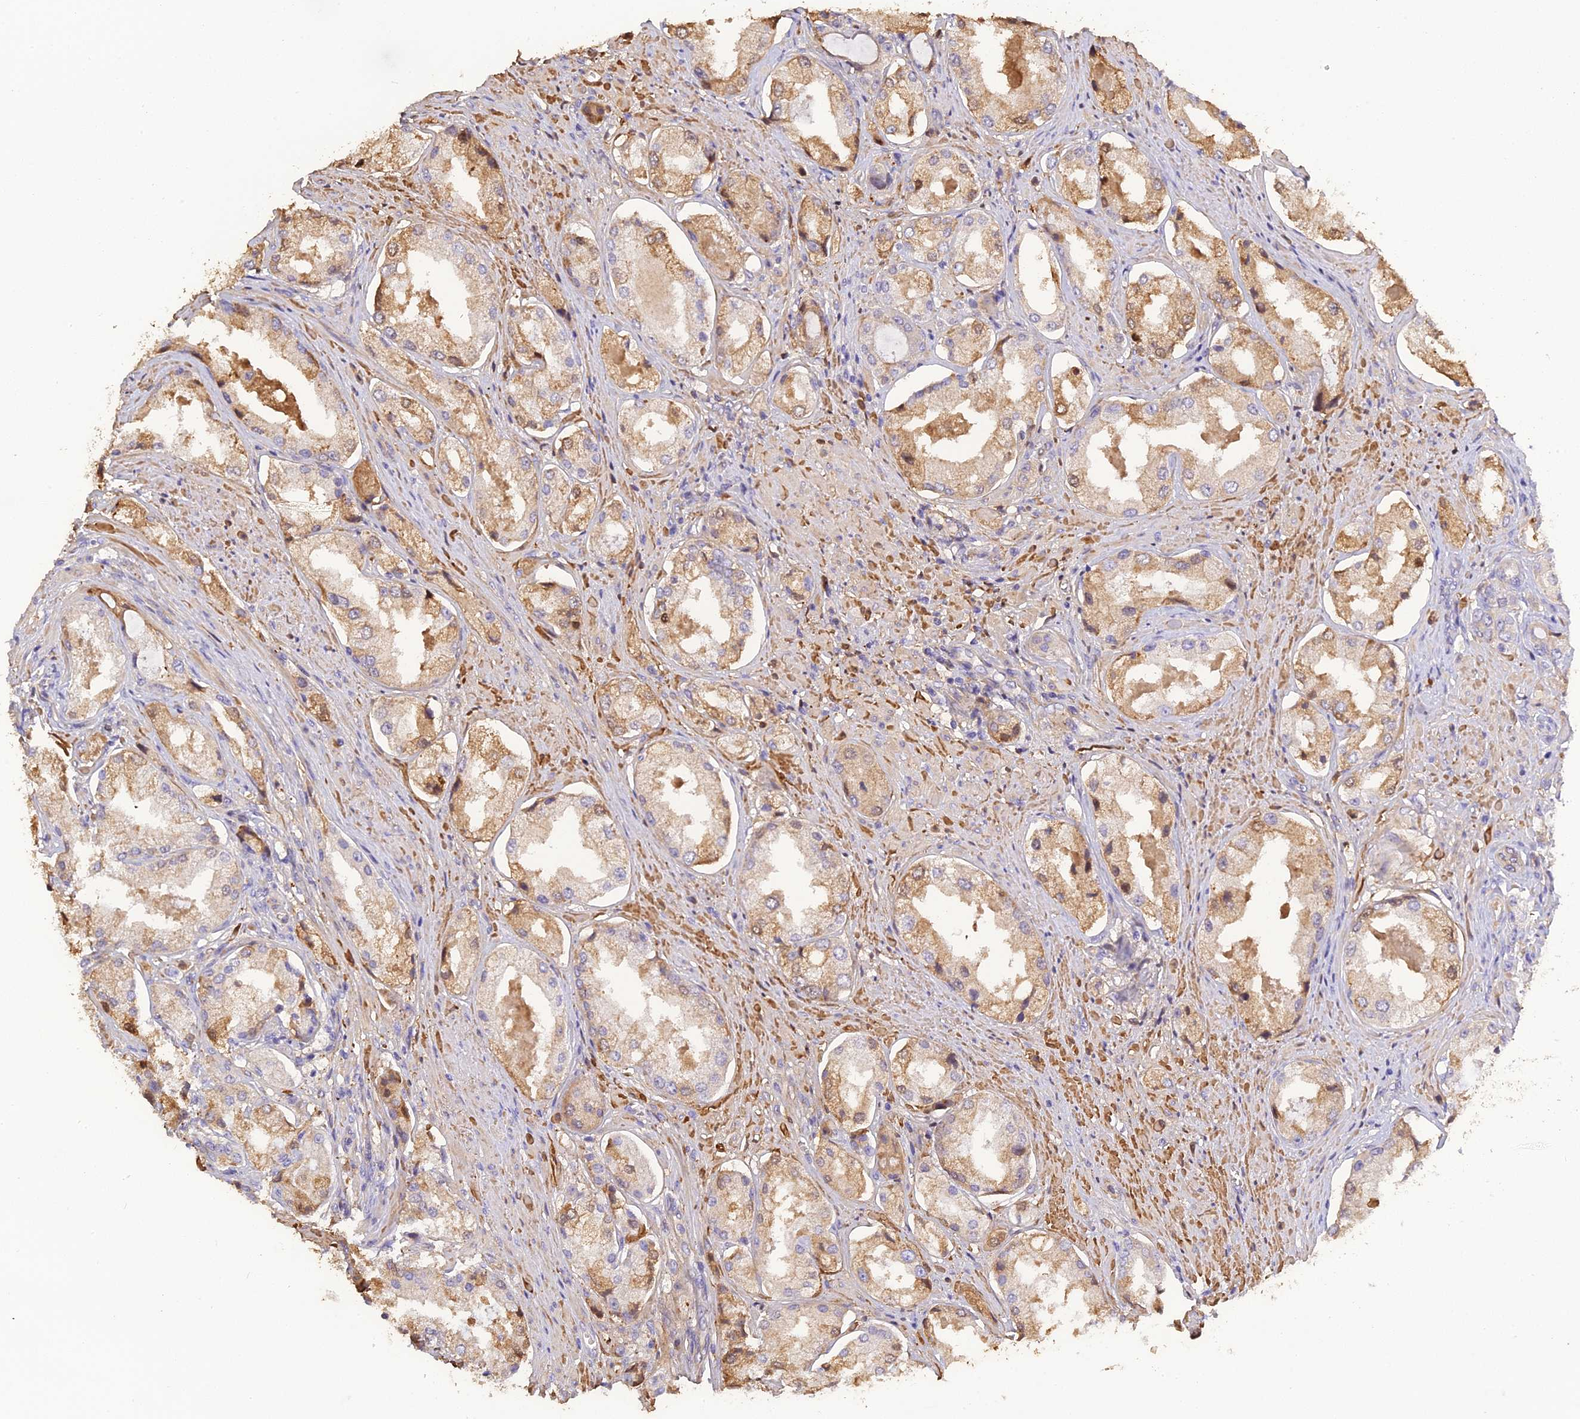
{"staining": {"intensity": "moderate", "quantity": "<25%", "location": "cytoplasmic/membranous"}, "tissue": "prostate cancer", "cell_type": "Tumor cells", "image_type": "cancer", "snomed": [{"axis": "morphology", "description": "Adenocarcinoma, Low grade"}, {"axis": "topography", "description": "Prostate"}], "caption": "The histopathology image reveals staining of prostate cancer (adenocarcinoma (low-grade)), revealing moderate cytoplasmic/membranous protein positivity (brown color) within tumor cells.", "gene": "PZP", "patient": {"sex": "male", "age": 68}}